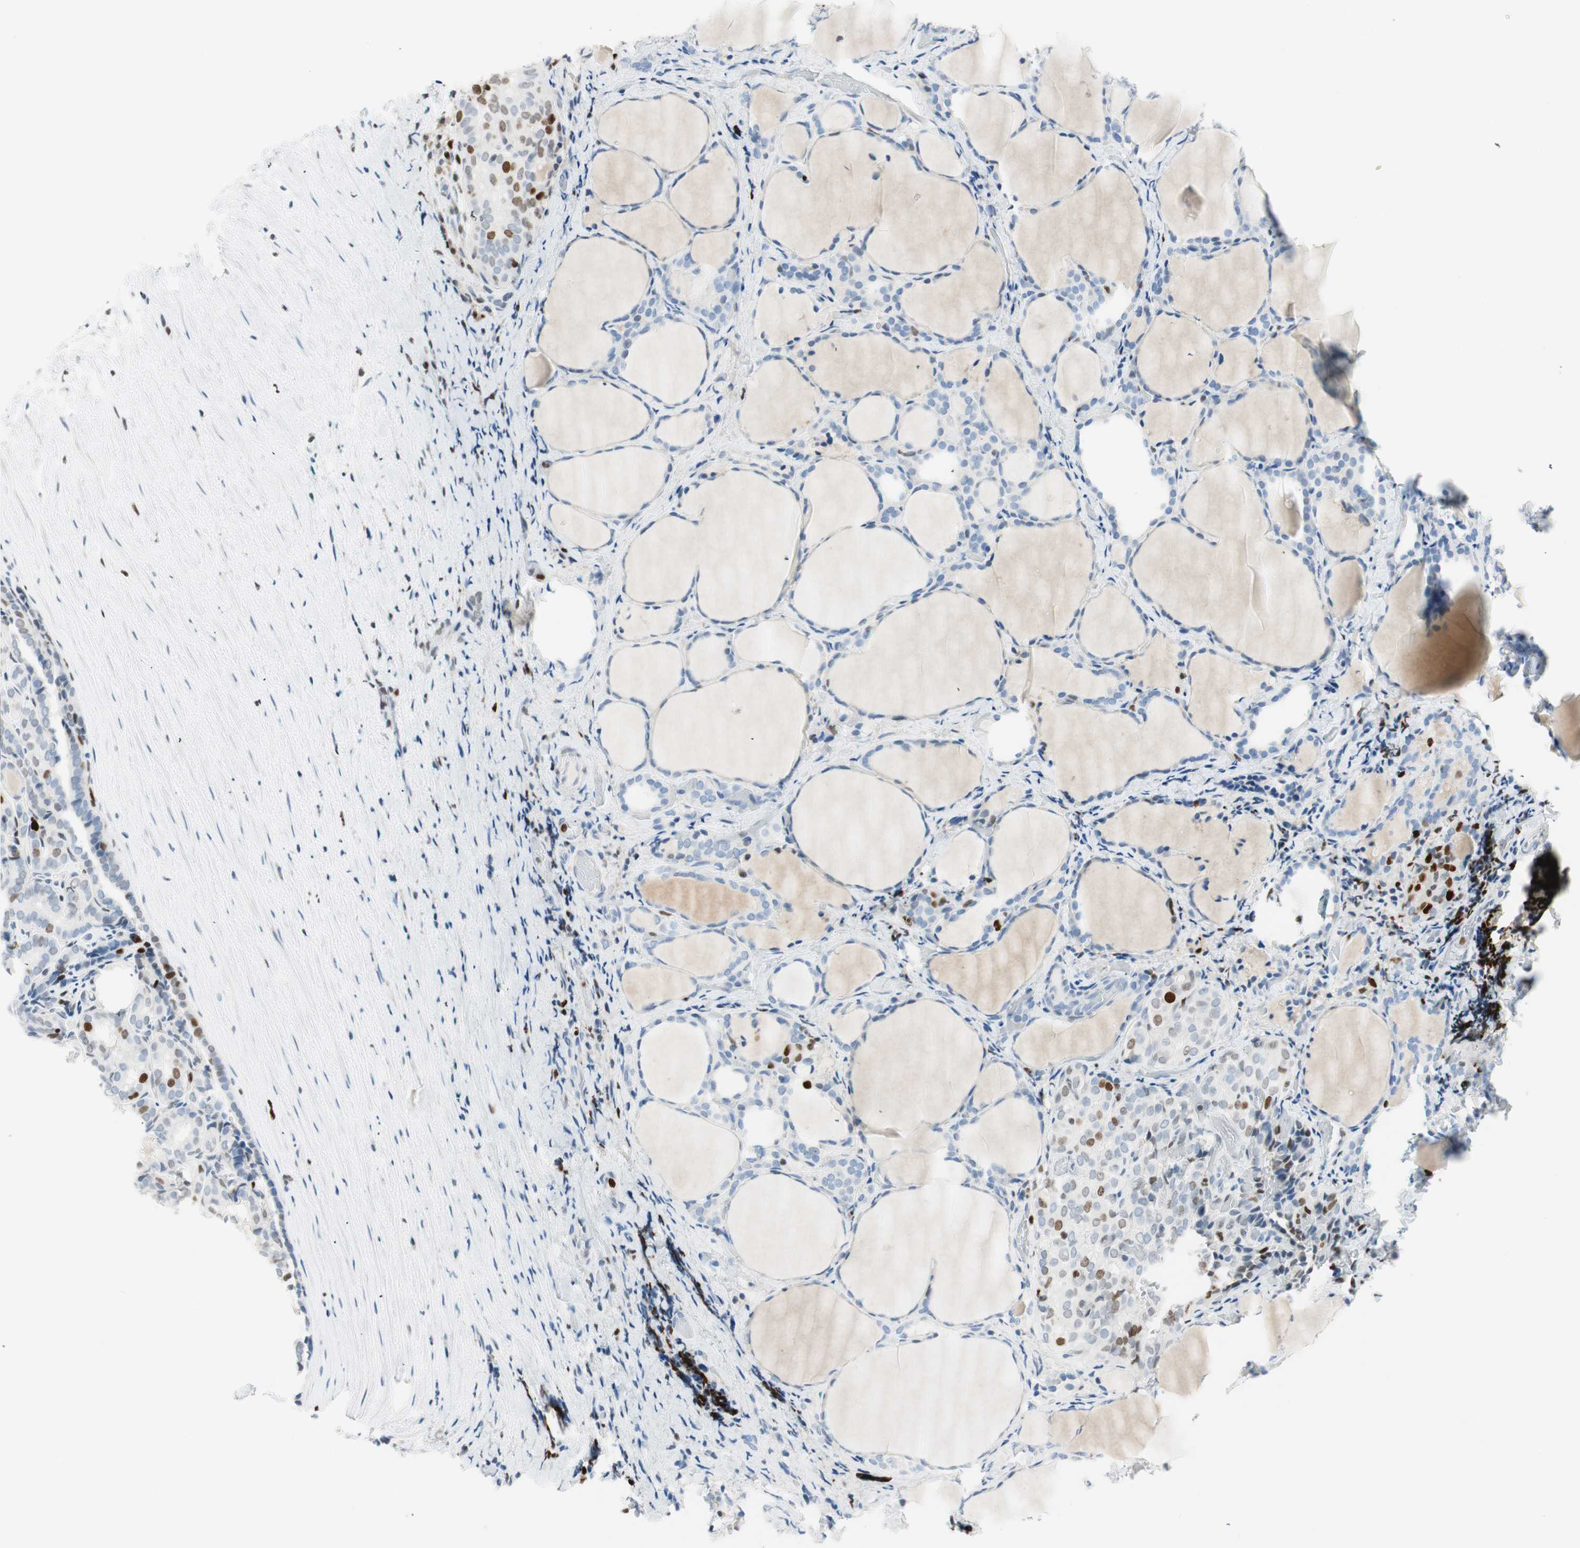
{"staining": {"intensity": "weak", "quantity": "25%-75%", "location": "nuclear"}, "tissue": "thyroid cancer", "cell_type": "Tumor cells", "image_type": "cancer", "snomed": [{"axis": "morphology", "description": "Normal tissue, NOS"}, {"axis": "morphology", "description": "Papillary adenocarcinoma, NOS"}, {"axis": "topography", "description": "Thyroid gland"}], "caption": "A high-resolution image shows immunohistochemistry staining of thyroid papillary adenocarcinoma, which reveals weak nuclear positivity in about 25%-75% of tumor cells.", "gene": "EZH2", "patient": {"sex": "female", "age": 30}}